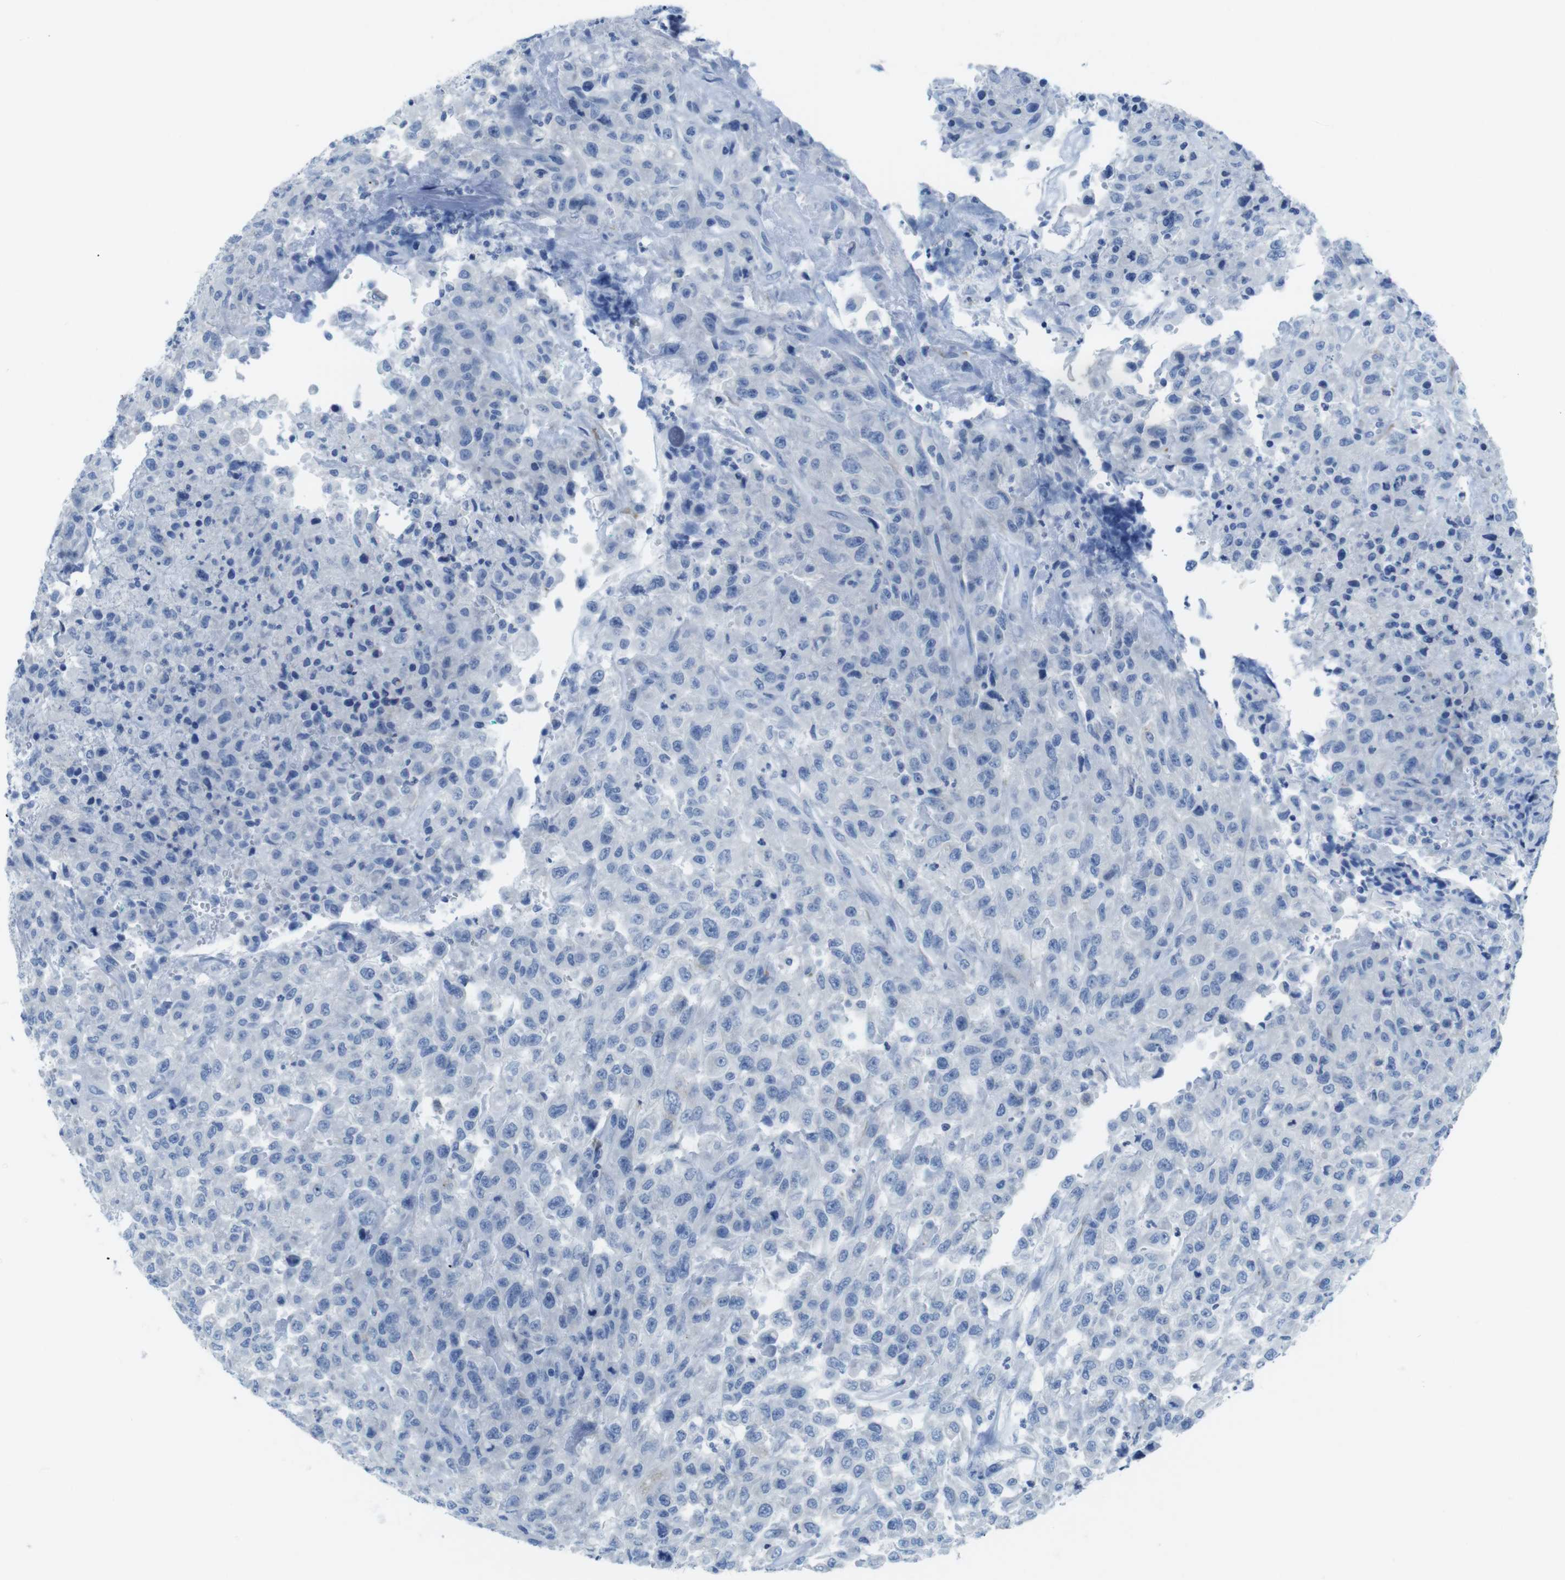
{"staining": {"intensity": "negative", "quantity": "none", "location": "none"}, "tissue": "urothelial cancer", "cell_type": "Tumor cells", "image_type": "cancer", "snomed": [{"axis": "morphology", "description": "Urothelial carcinoma, High grade"}, {"axis": "topography", "description": "Urinary bladder"}], "caption": "This micrograph is of urothelial carcinoma (high-grade) stained with immunohistochemistry to label a protein in brown with the nuclei are counter-stained blue. There is no staining in tumor cells.", "gene": "ASIC5", "patient": {"sex": "male", "age": 46}}